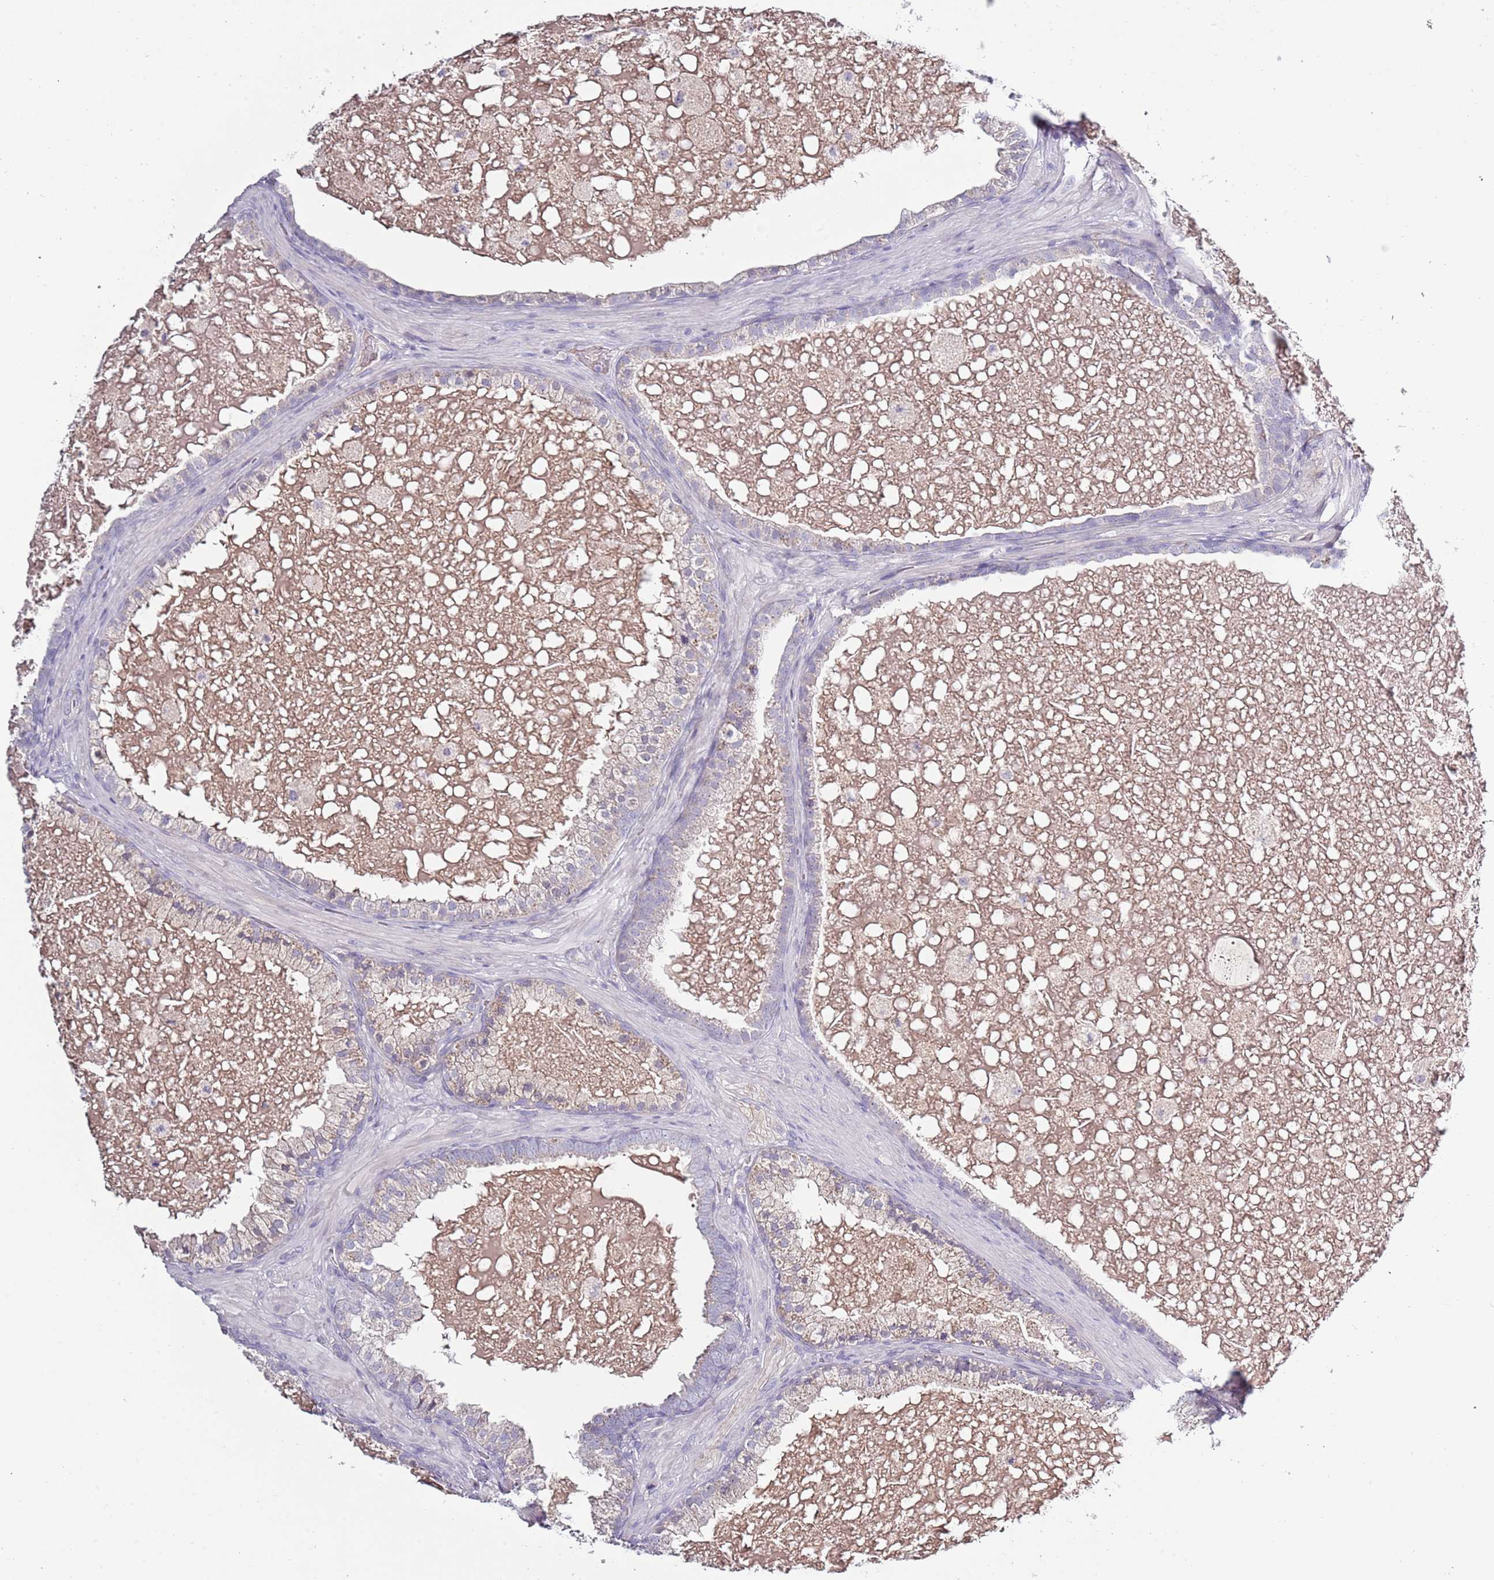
{"staining": {"intensity": "negative", "quantity": "none", "location": "none"}, "tissue": "prostate cancer", "cell_type": "Tumor cells", "image_type": "cancer", "snomed": [{"axis": "morphology", "description": "Adenocarcinoma, High grade"}, {"axis": "topography", "description": "Prostate"}], "caption": "IHC of prostate cancer (adenocarcinoma (high-grade)) reveals no positivity in tumor cells.", "gene": "TNFRSF6B", "patient": {"sex": "male", "age": 55}}